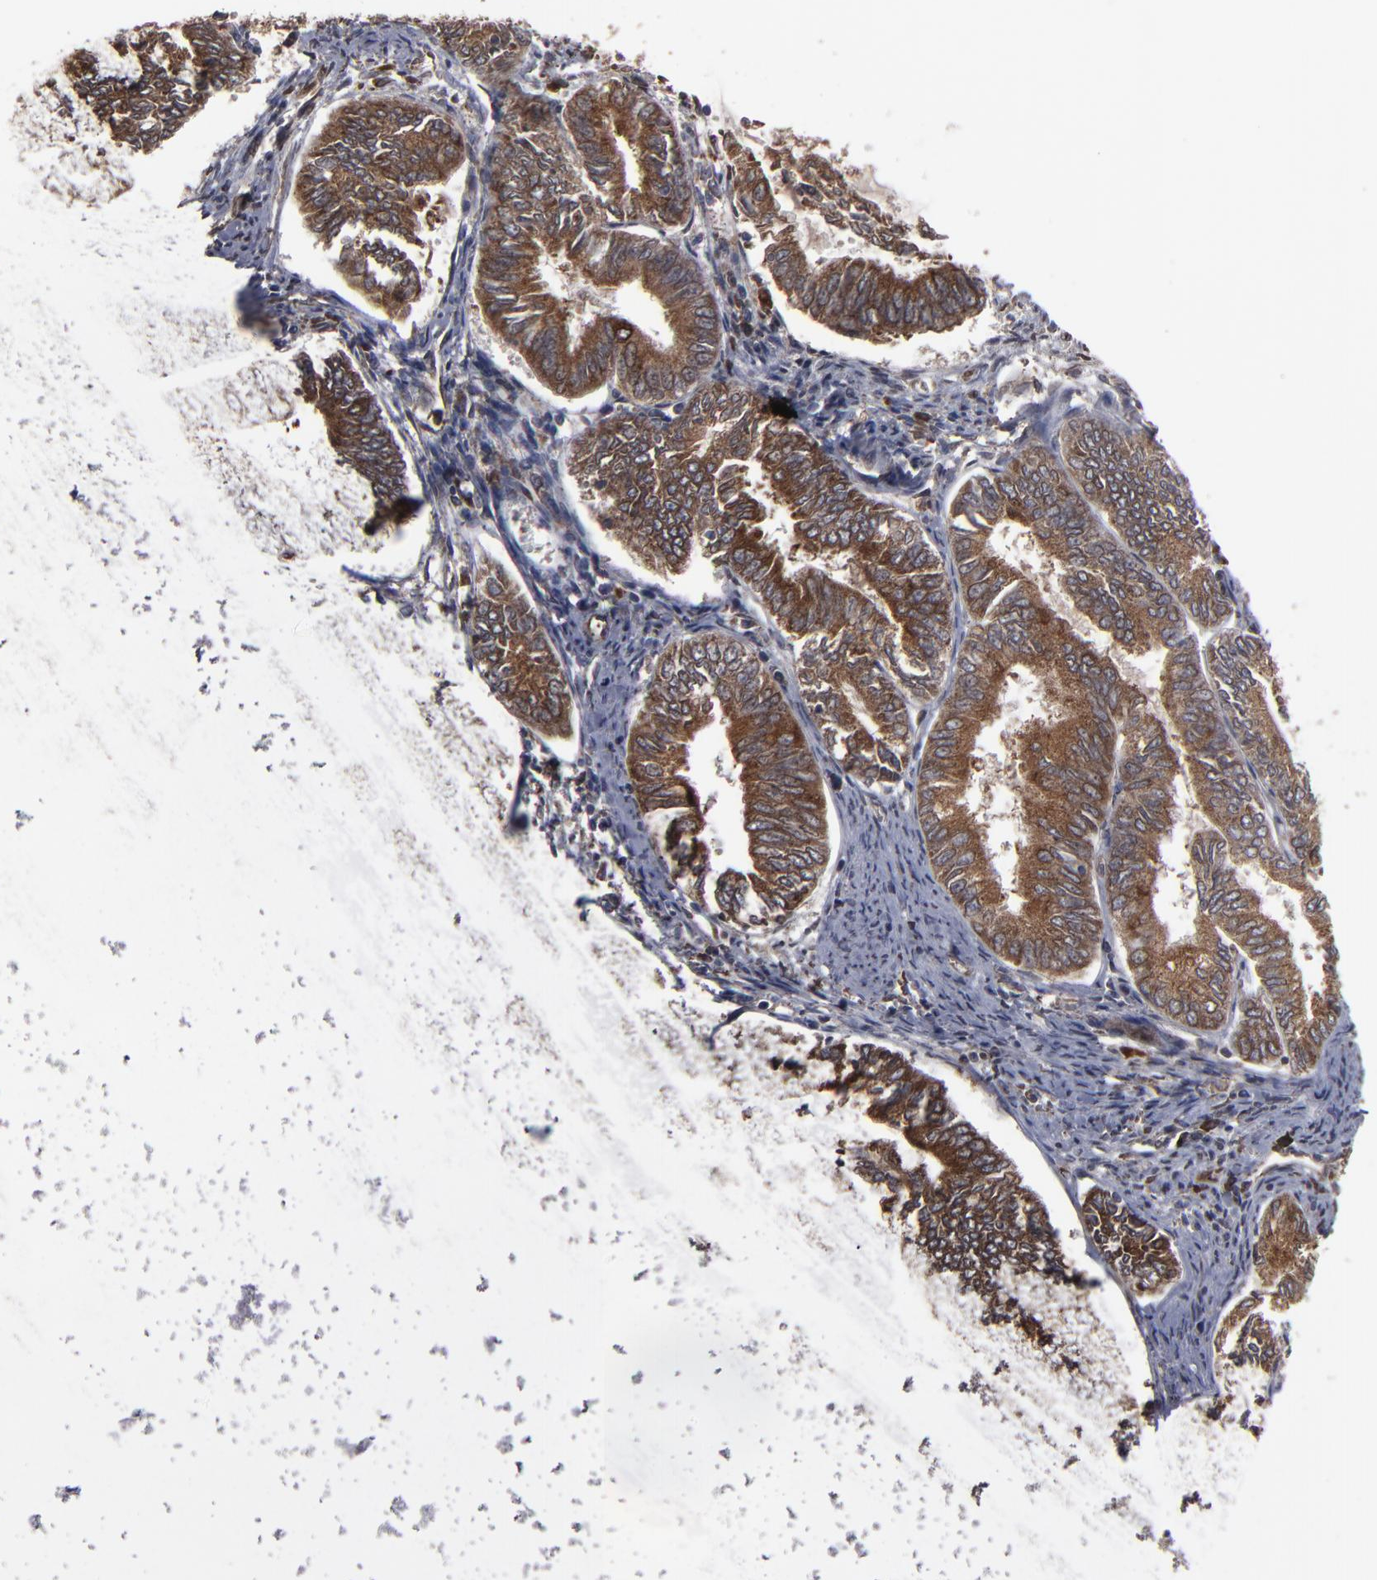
{"staining": {"intensity": "moderate", "quantity": ">75%", "location": "cytoplasmic/membranous"}, "tissue": "endometrial cancer", "cell_type": "Tumor cells", "image_type": "cancer", "snomed": [{"axis": "morphology", "description": "Adenocarcinoma, NOS"}, {"axis": "topography", "description": "Endometrium"}], "caption": "This photomicrograph exhibits immunohistochemistry staining of adenocarcinoma (endometrial), with medium moderate cytoplasmic/membranous expression in about >75% of tumor cells.", "gene": "CNIH1", "patient": {"sex": "female", "age": 86}}